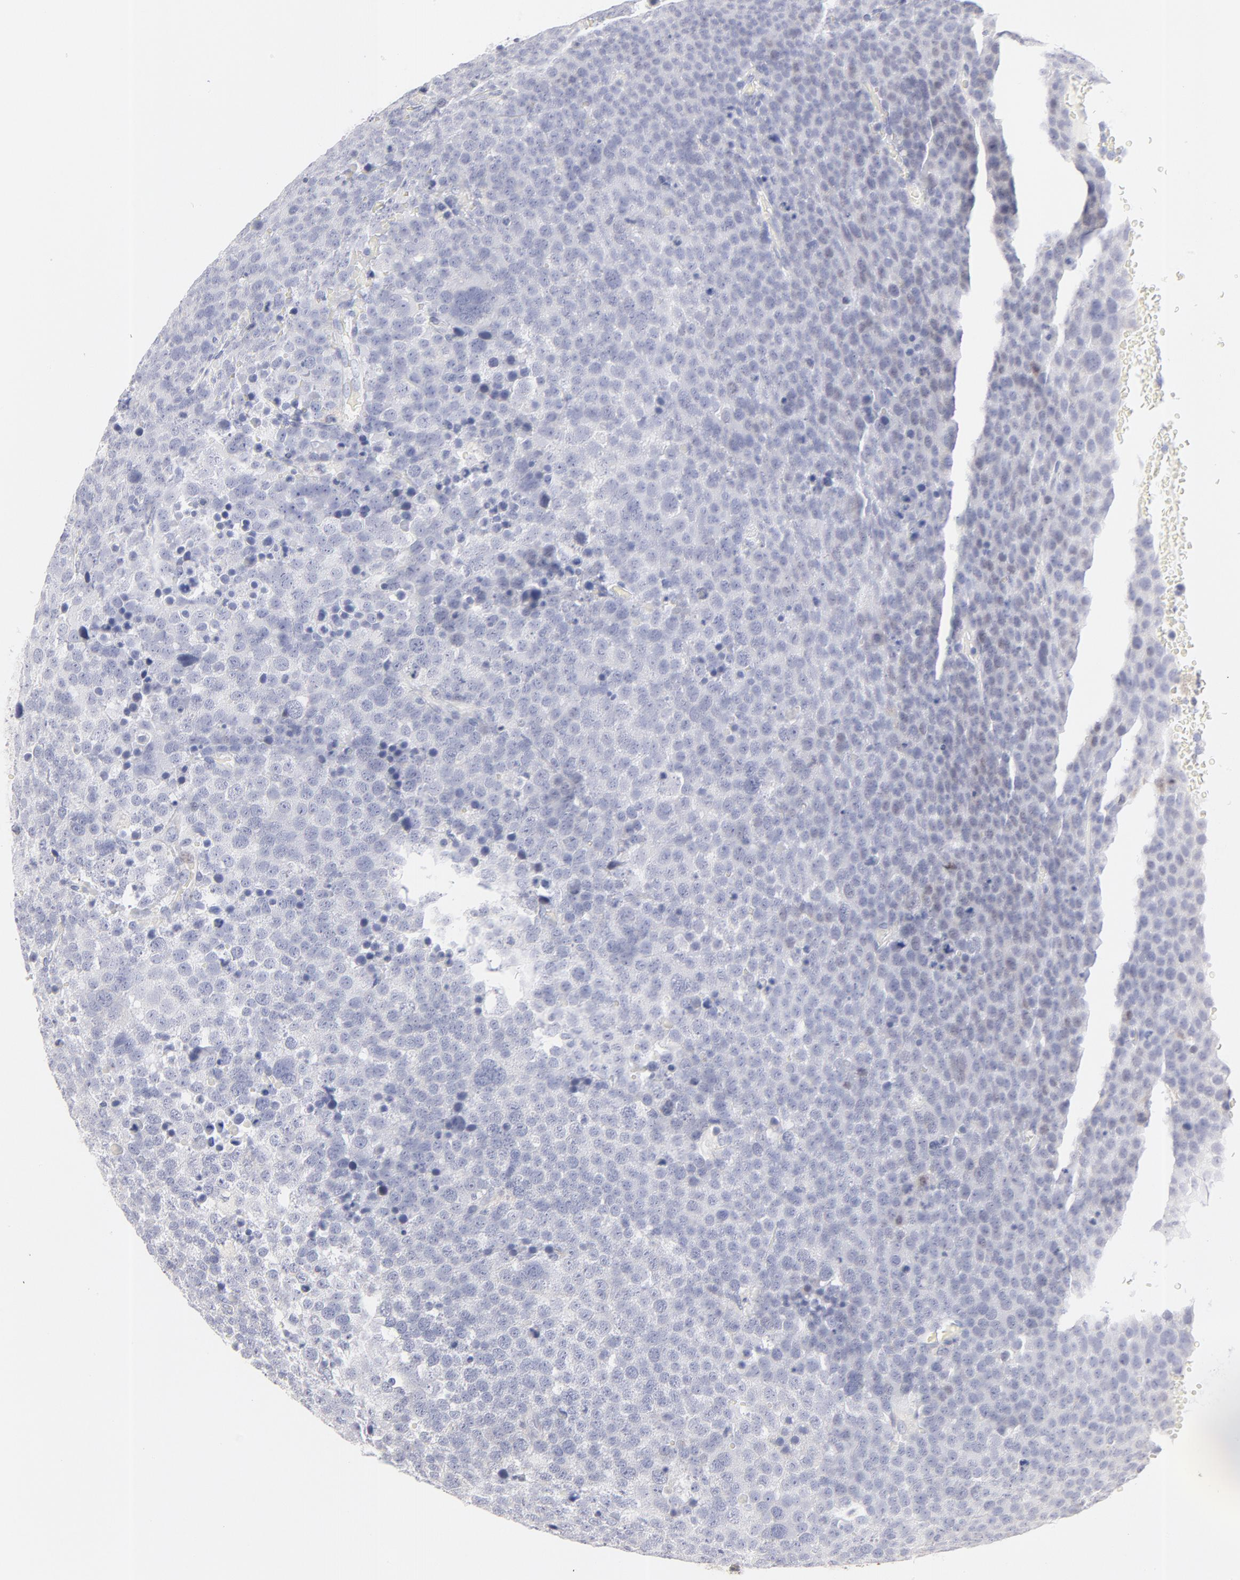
{"staining": {"intensity": "negative", "quantity": "none", "location": "none"}, "tissue": "testis cancer", "cell_type": "Tumor cells", "image_type": "cancer", "snomed": [{"axis": "morphology", "description": "Seminoma, NOS"}, {"axis": "topography", "description": "Testis"}], "caption": "Testis cancer (seminoma) was stained to show a protein in brown. There is no significant staining in tumor cells.", "gene": "TST", "patient": {"sex": "male", "age": 71}}